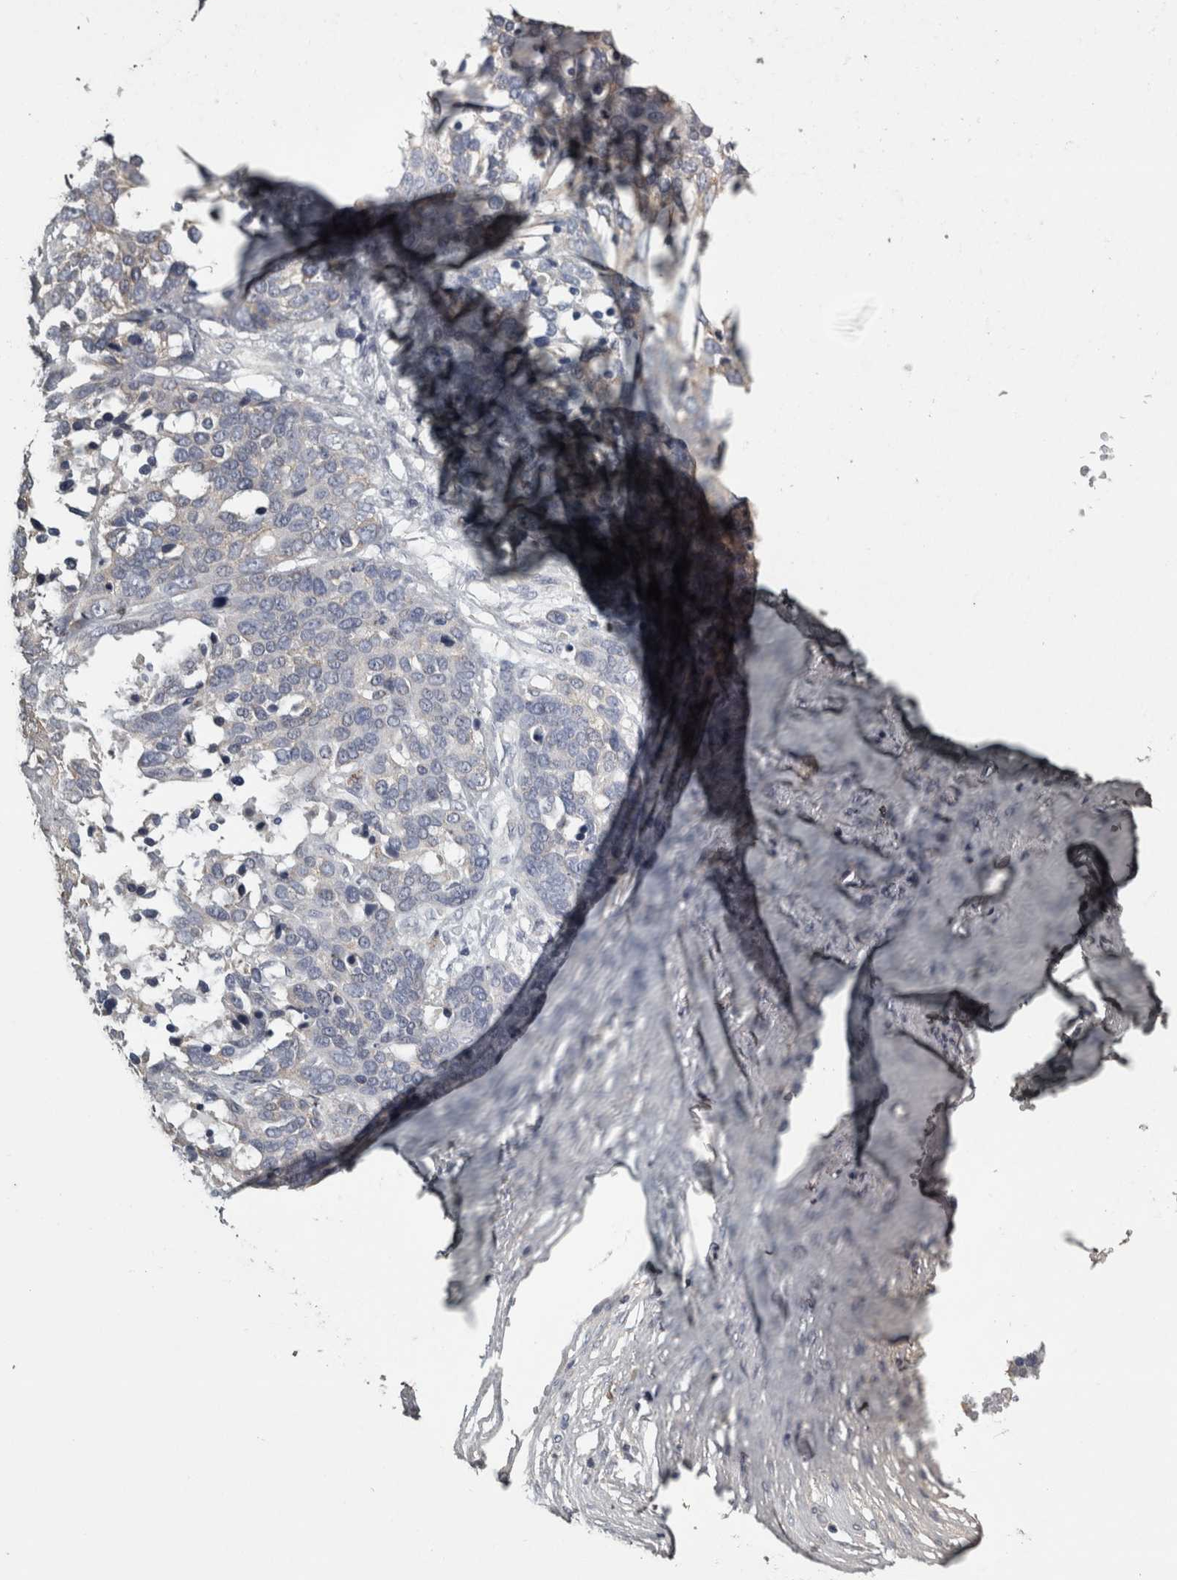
{"staining": {"intensity": "negative", "quantity": "none", "location": "none"}, "tissue": "ovarian cancer", "cell_type": "Tumor cells", "image_type": "cancer", "snomed": [{"axis": "morphology", "description": "Cystadenocarcinoma, serous, NOS"}, {"axis": "topography", "description": "Ovary"}], "caption": "Immunohistochemistry image of neoplastic tissue: human ovarian serous cystadenocarcinoma stained with DAB (3,3'-diaminobenzidine) shows no significant protein staining in tumor cells.", "gene": "FRK", "patient": {"sex": "female", "age": 44}}